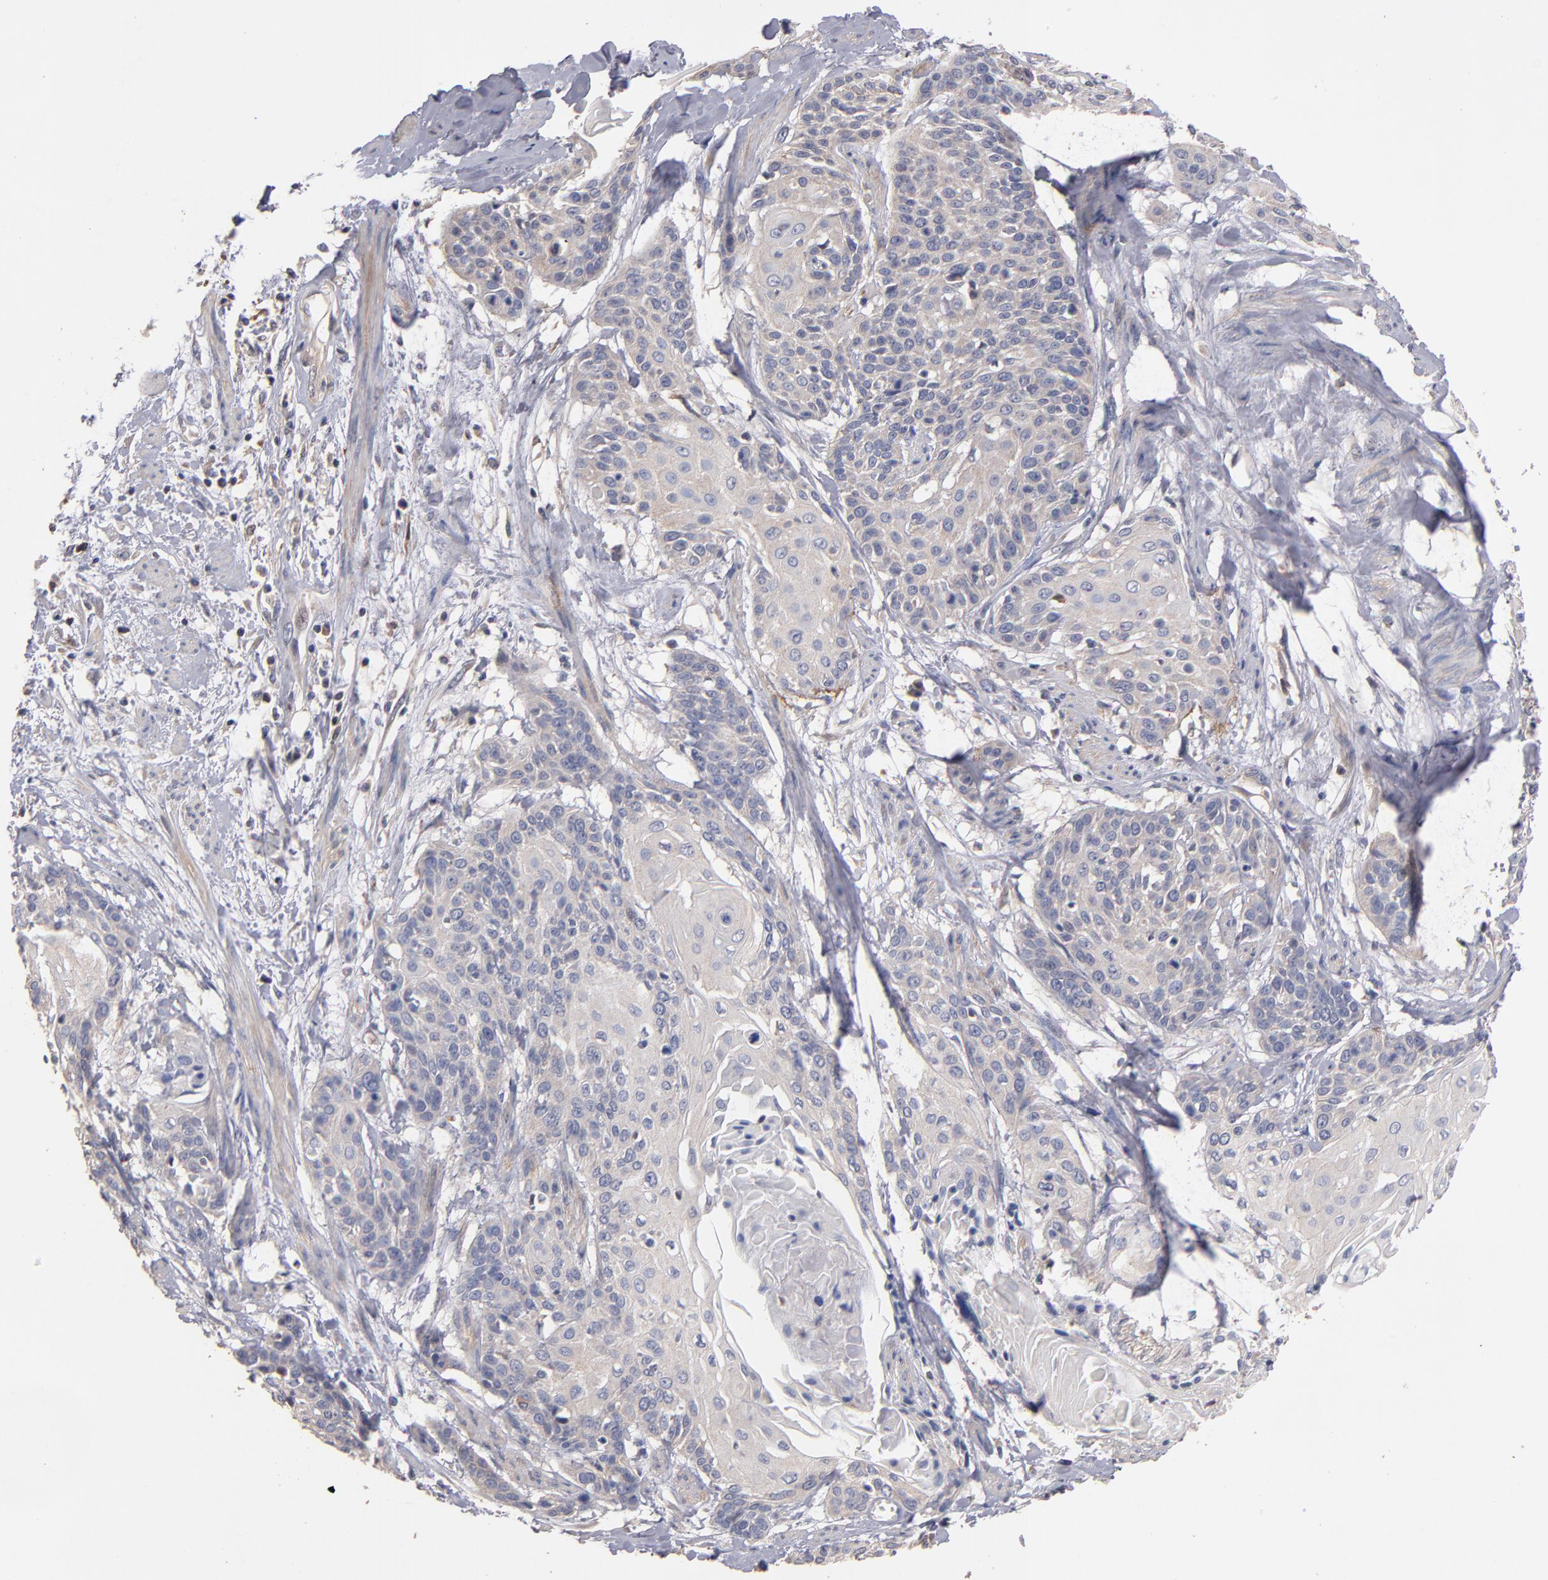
{"staining": {"intensity": "weak", "quantity": "25%-75%", "location": "cytoplasmic/membranous"}, "tissue": "cervical cancer", "cell_type": "Tumor cells", "image_type": "cancer", "snomed": [{"axis": "morphology", "description": "Squamous cell carcinoma, NOS"}, {"axis": "topography", "description": "Cervix"}], "caption": "High-power microscopy captured an IHC histopathology image of cervical cancer, revealing weak cytoplasmic/membranous expression in approximately 25%-75% of tumor cells.", "gene": "DACT1", "patient": {"sex": "female", "age": 57}}